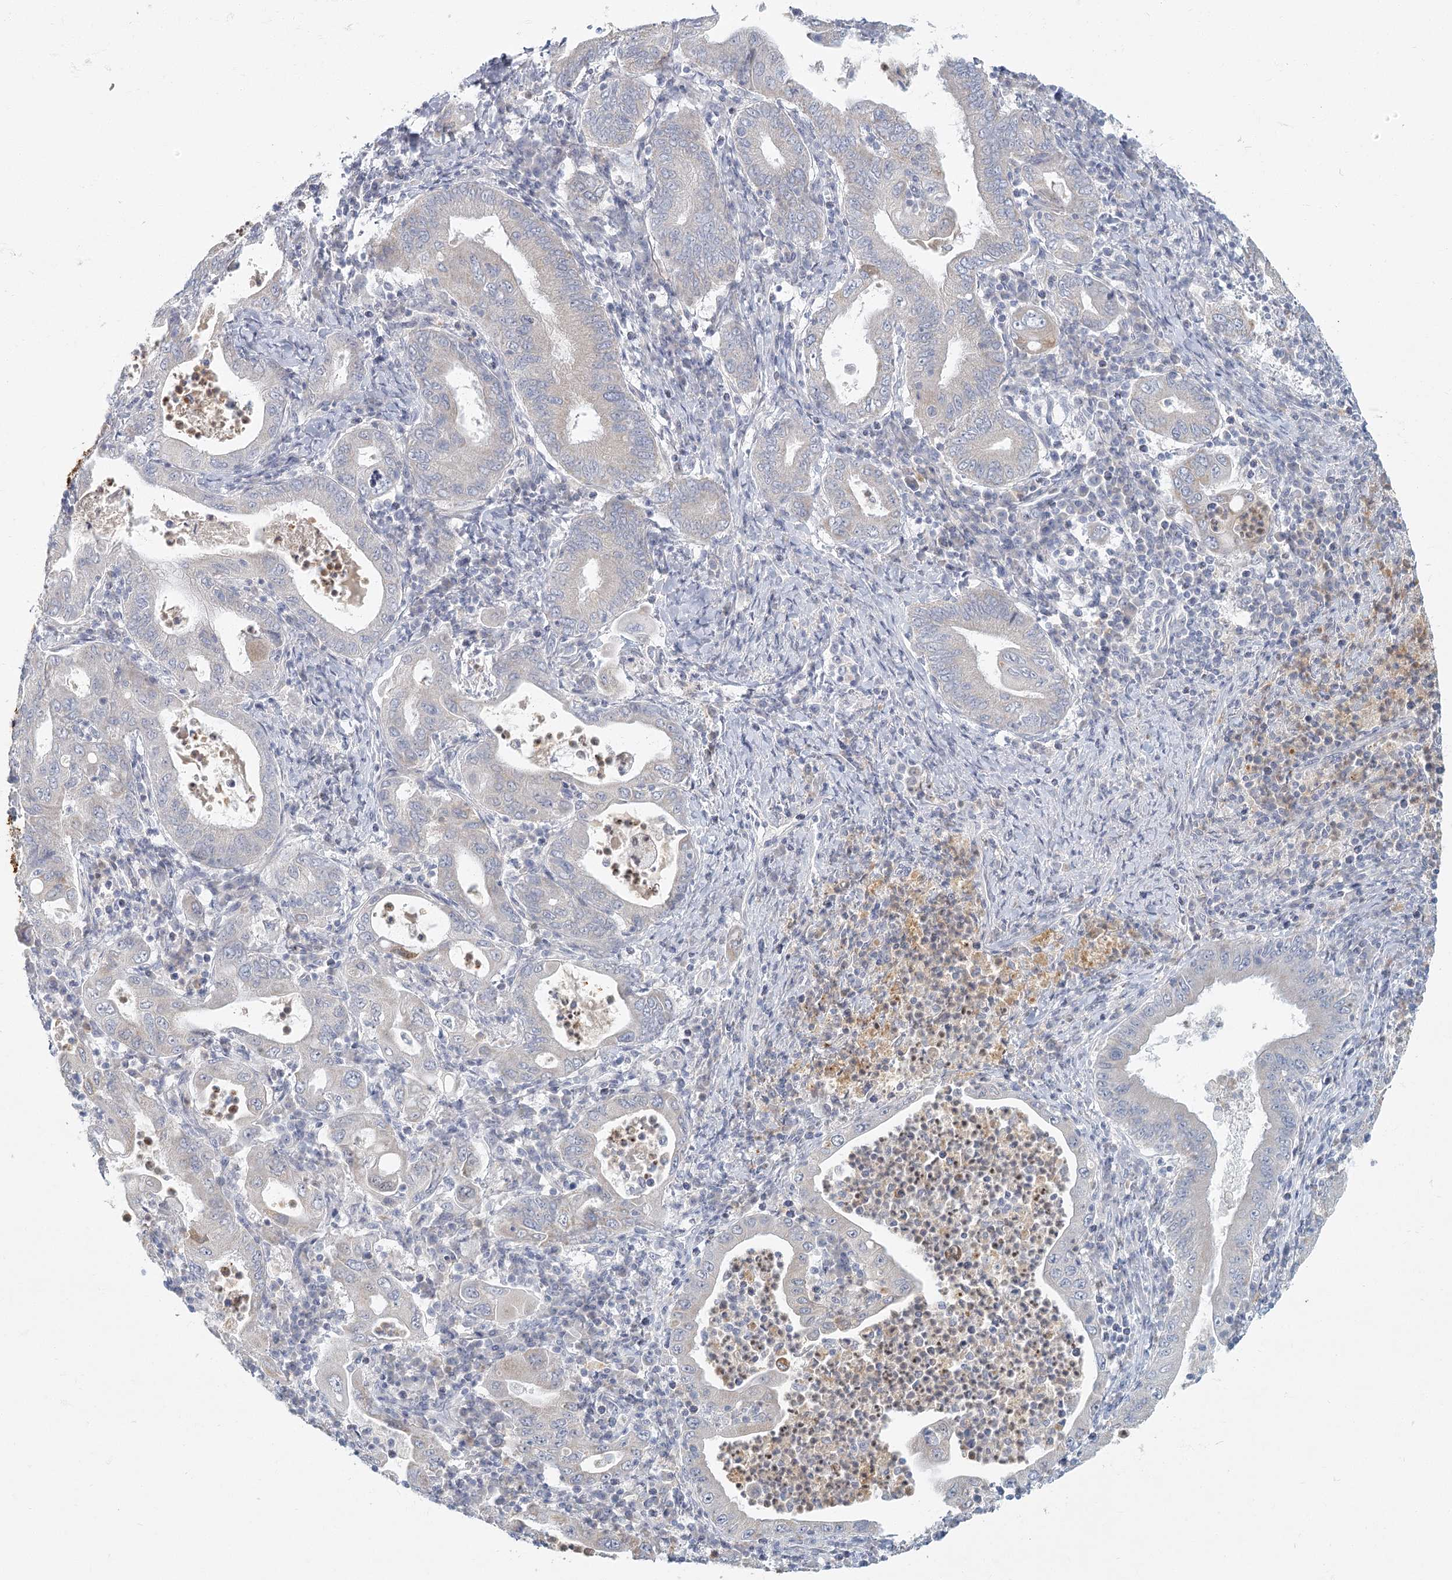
{"staining": {"intensity": "negative", "quantity": "none", "location": "none"}, "tissue": "stomach cancer", "cell_type": "Tumor cells", "image_type": "cancer", "snomed": [{"axis": "morphology", "description": "Normal tissue, NOS"}, {"axis": "morphology", "description": "Adenocarcinoma, NOS"}, {"axis": "topography", "description": "Esophagus"}, {"axis": "topography", "description": "Stomach, upper"}, {"axis": "topography", "description": "Peripheral nerve tissue"}], "caption": "Stomach cancer (adenocarcinoma) was stained to show a protein in brown. There is no significant positivity in tumor cells. (DAB (3,3'-diaminobenzidine) immunohistochemistry (IHC) visualized using brightfield microscopy, high magnification).", "gene": "FAM110C", "patient": {"sex": "male", "age": 62}}